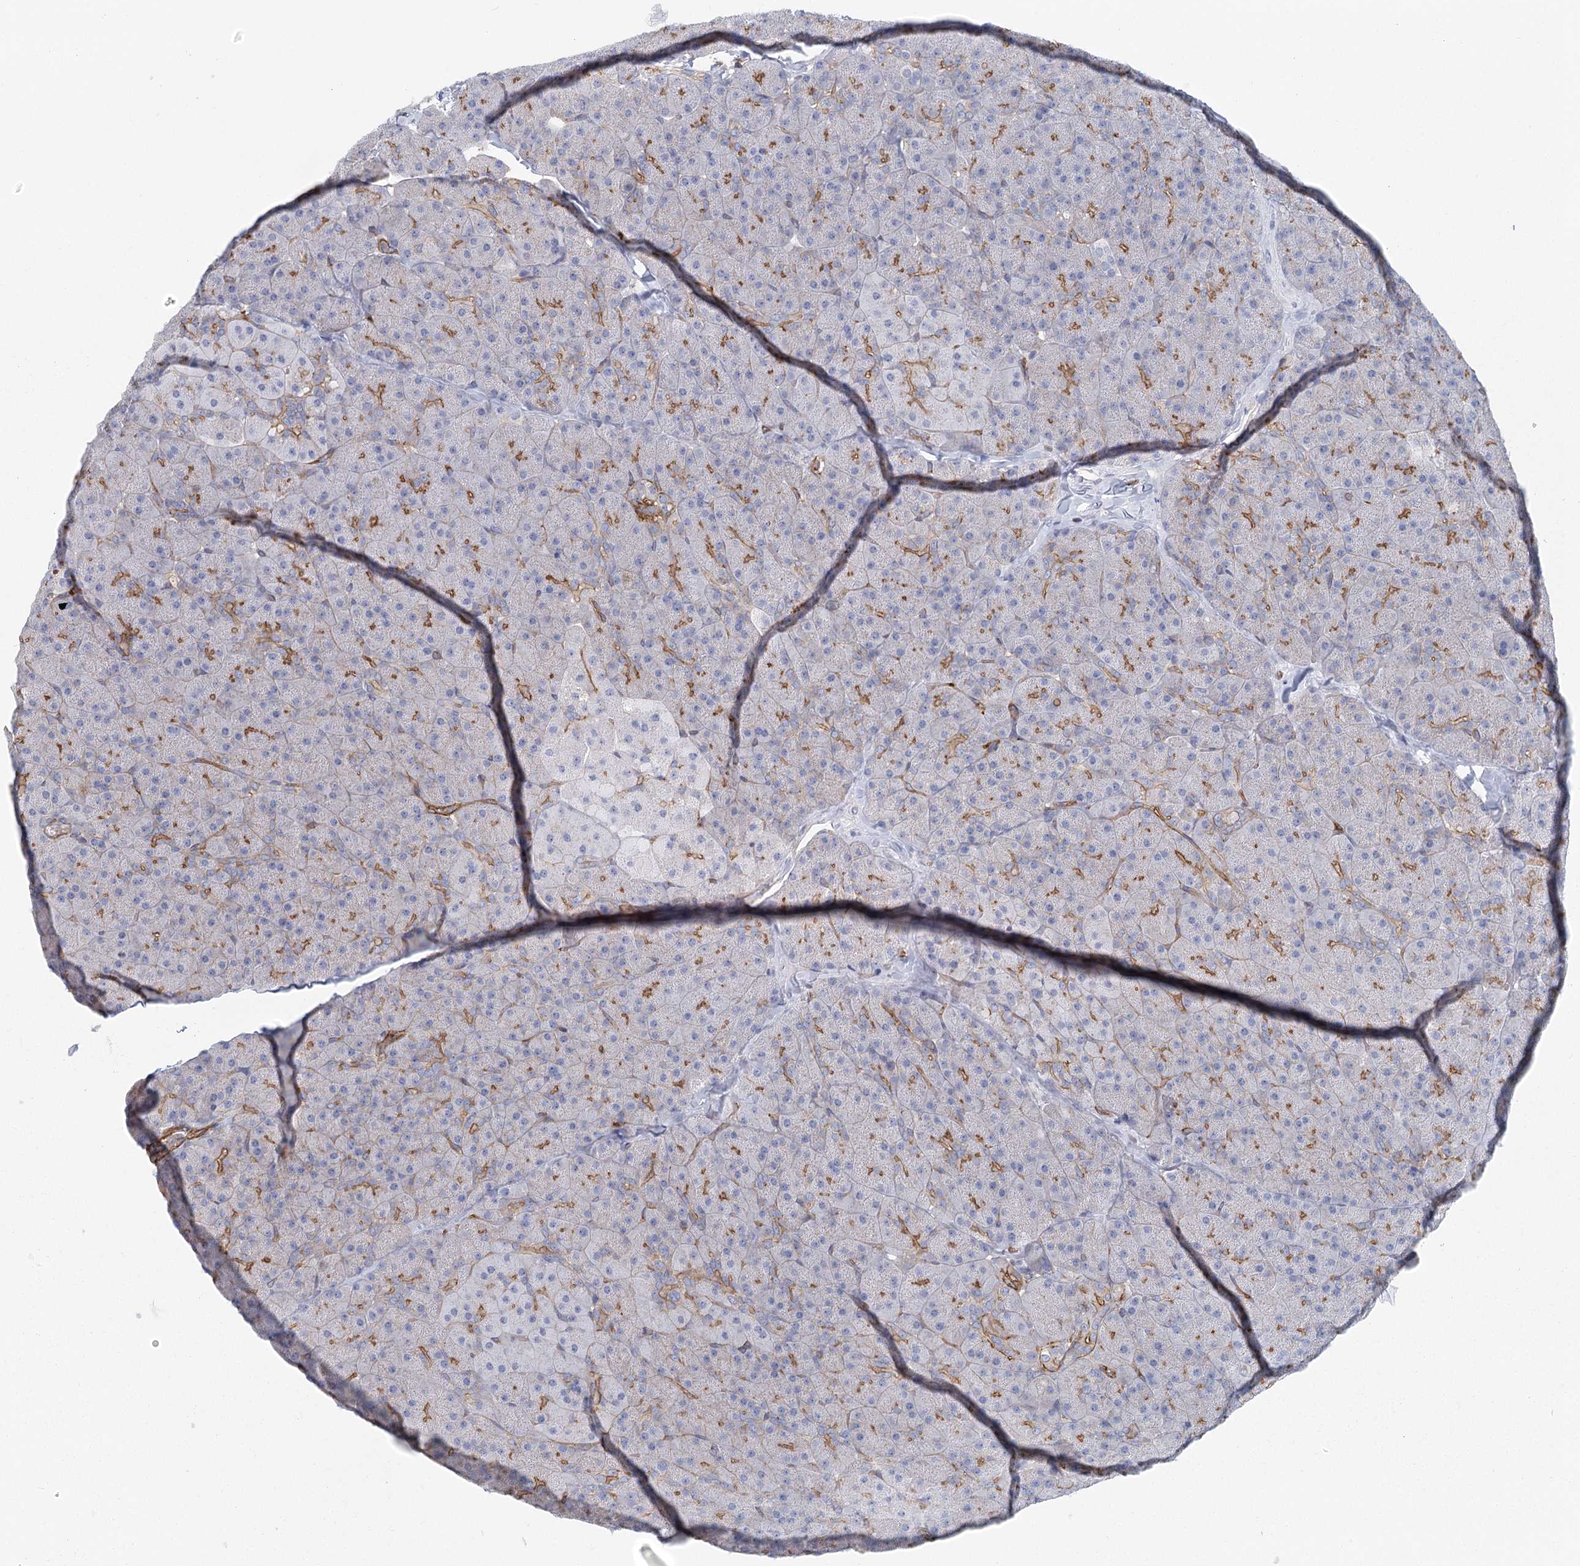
{"staining": {"intensity": "moderate", "quantity": "<25%", "location": "cytoplasmic/membranous"}, "tissue": "pancreas", "cell_type": "Exocrine glandular cells", "image_type": "normal", "snomed": [{"axis": "morphology", "description": "Normal tissue, NOS"}, {"axis": "topography", "description": "Pancreas"}], "caption": "The histopathology image displays a brown stain indicating the presence of a protein in the cytoplasmic/membranous of exocrine glandular cells in pancreas. The staining is performed using DAB (3,3'-diaminobenzidine) brown chromogen to label protein expression. The nuclei are counter-stained blue using hematoxylin.", "gene": "IFT46", "patient": {"sex": "male", "age": 36}}